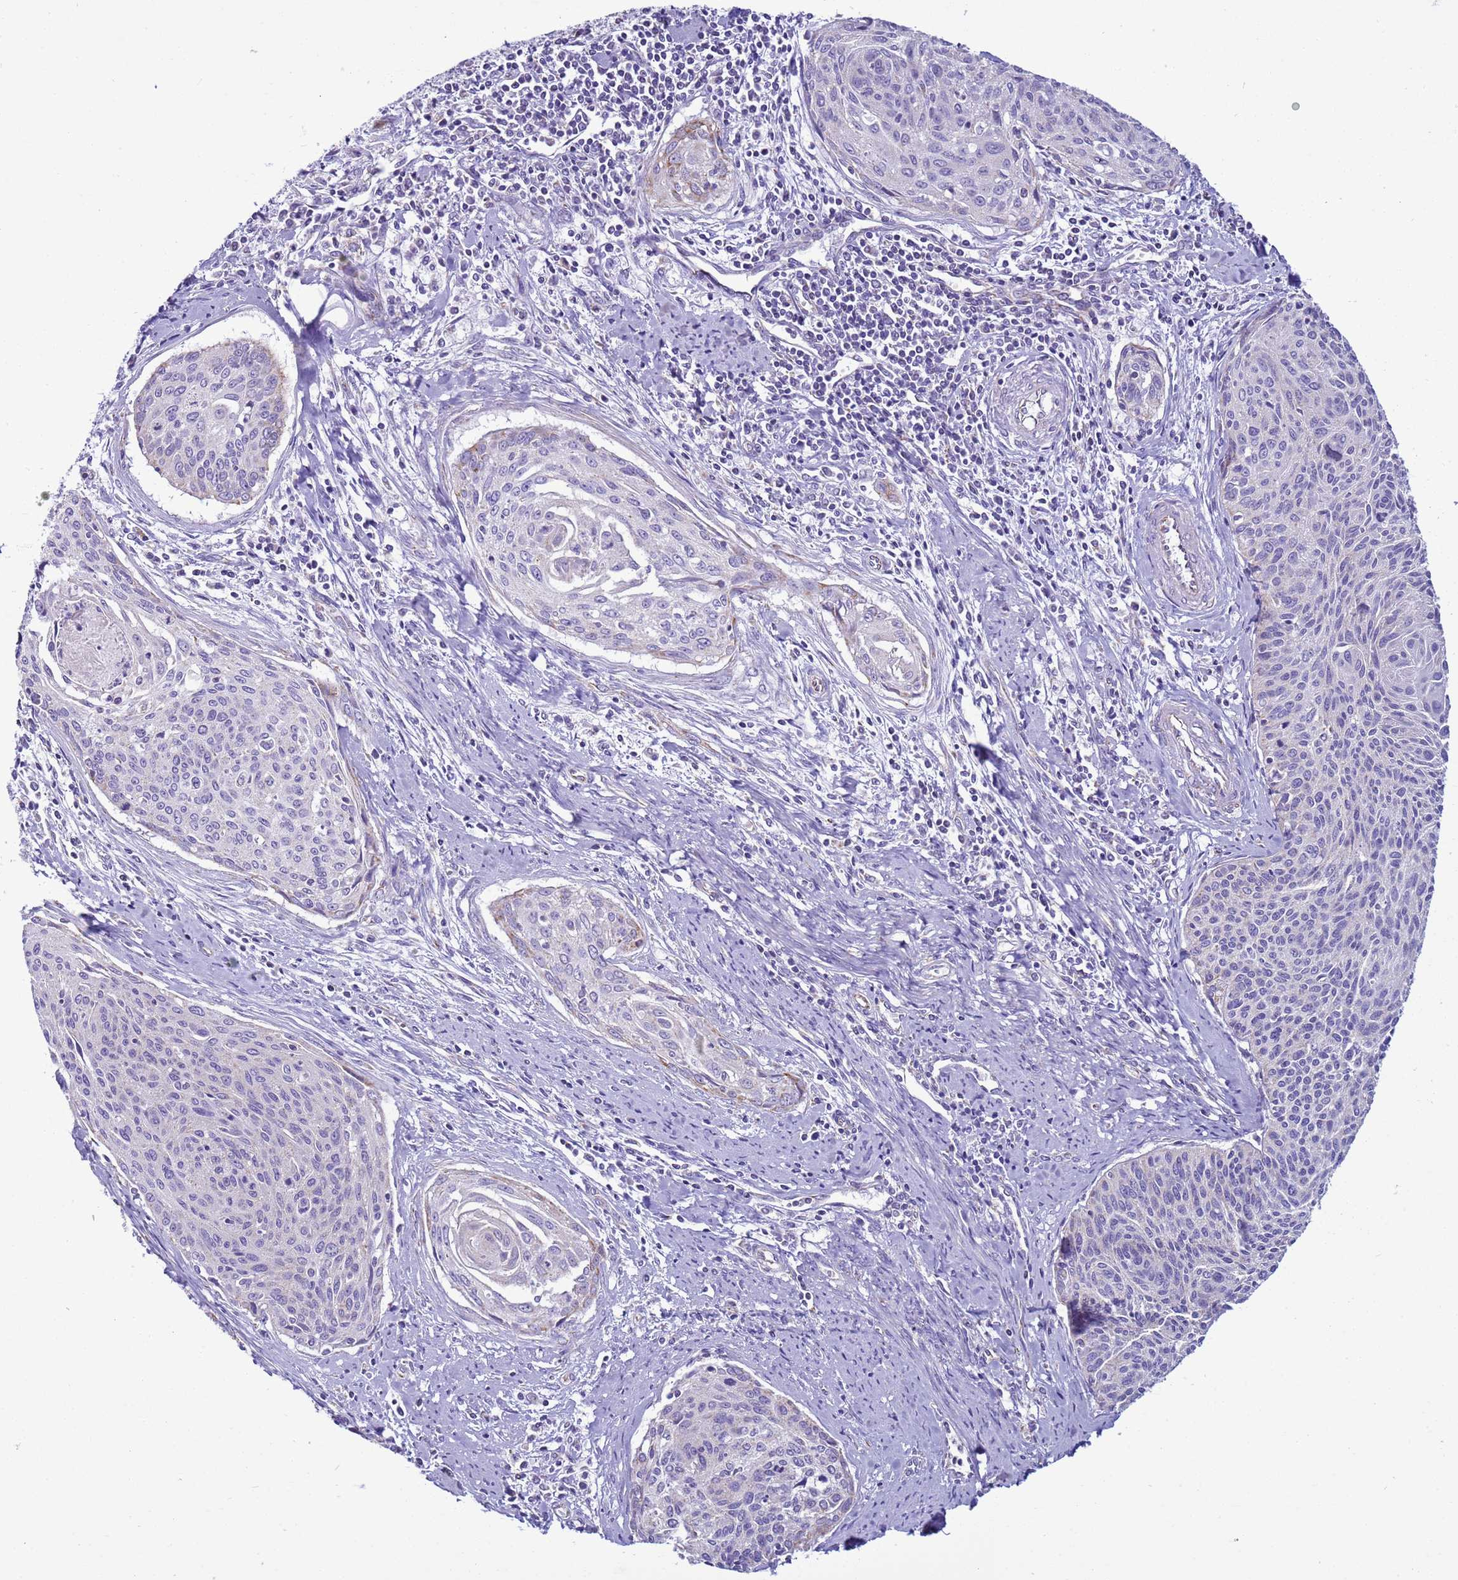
{"staining": {"intensity": "moderate", "quantity": "<25%", "location": "cytoplasmic/membranous"}, "tissue": "cervical cancer", "cell_type": "Tumor cells", "image_type": "cancer", "snomed": [{"axis": "morphology", "description": "Squamous cell carcinoma, NOS"}, {"axis": "topography", "description": "Cervix"}], "caption": "Immunohistochemical staining of squamous cell carcinoma (cervical) reveals moderate cytoplasmic/membranous protein positivity in approximately <25% of tumor cells.", "gene": "NCALD", "patient": {"sex": "female", "age": 55}}